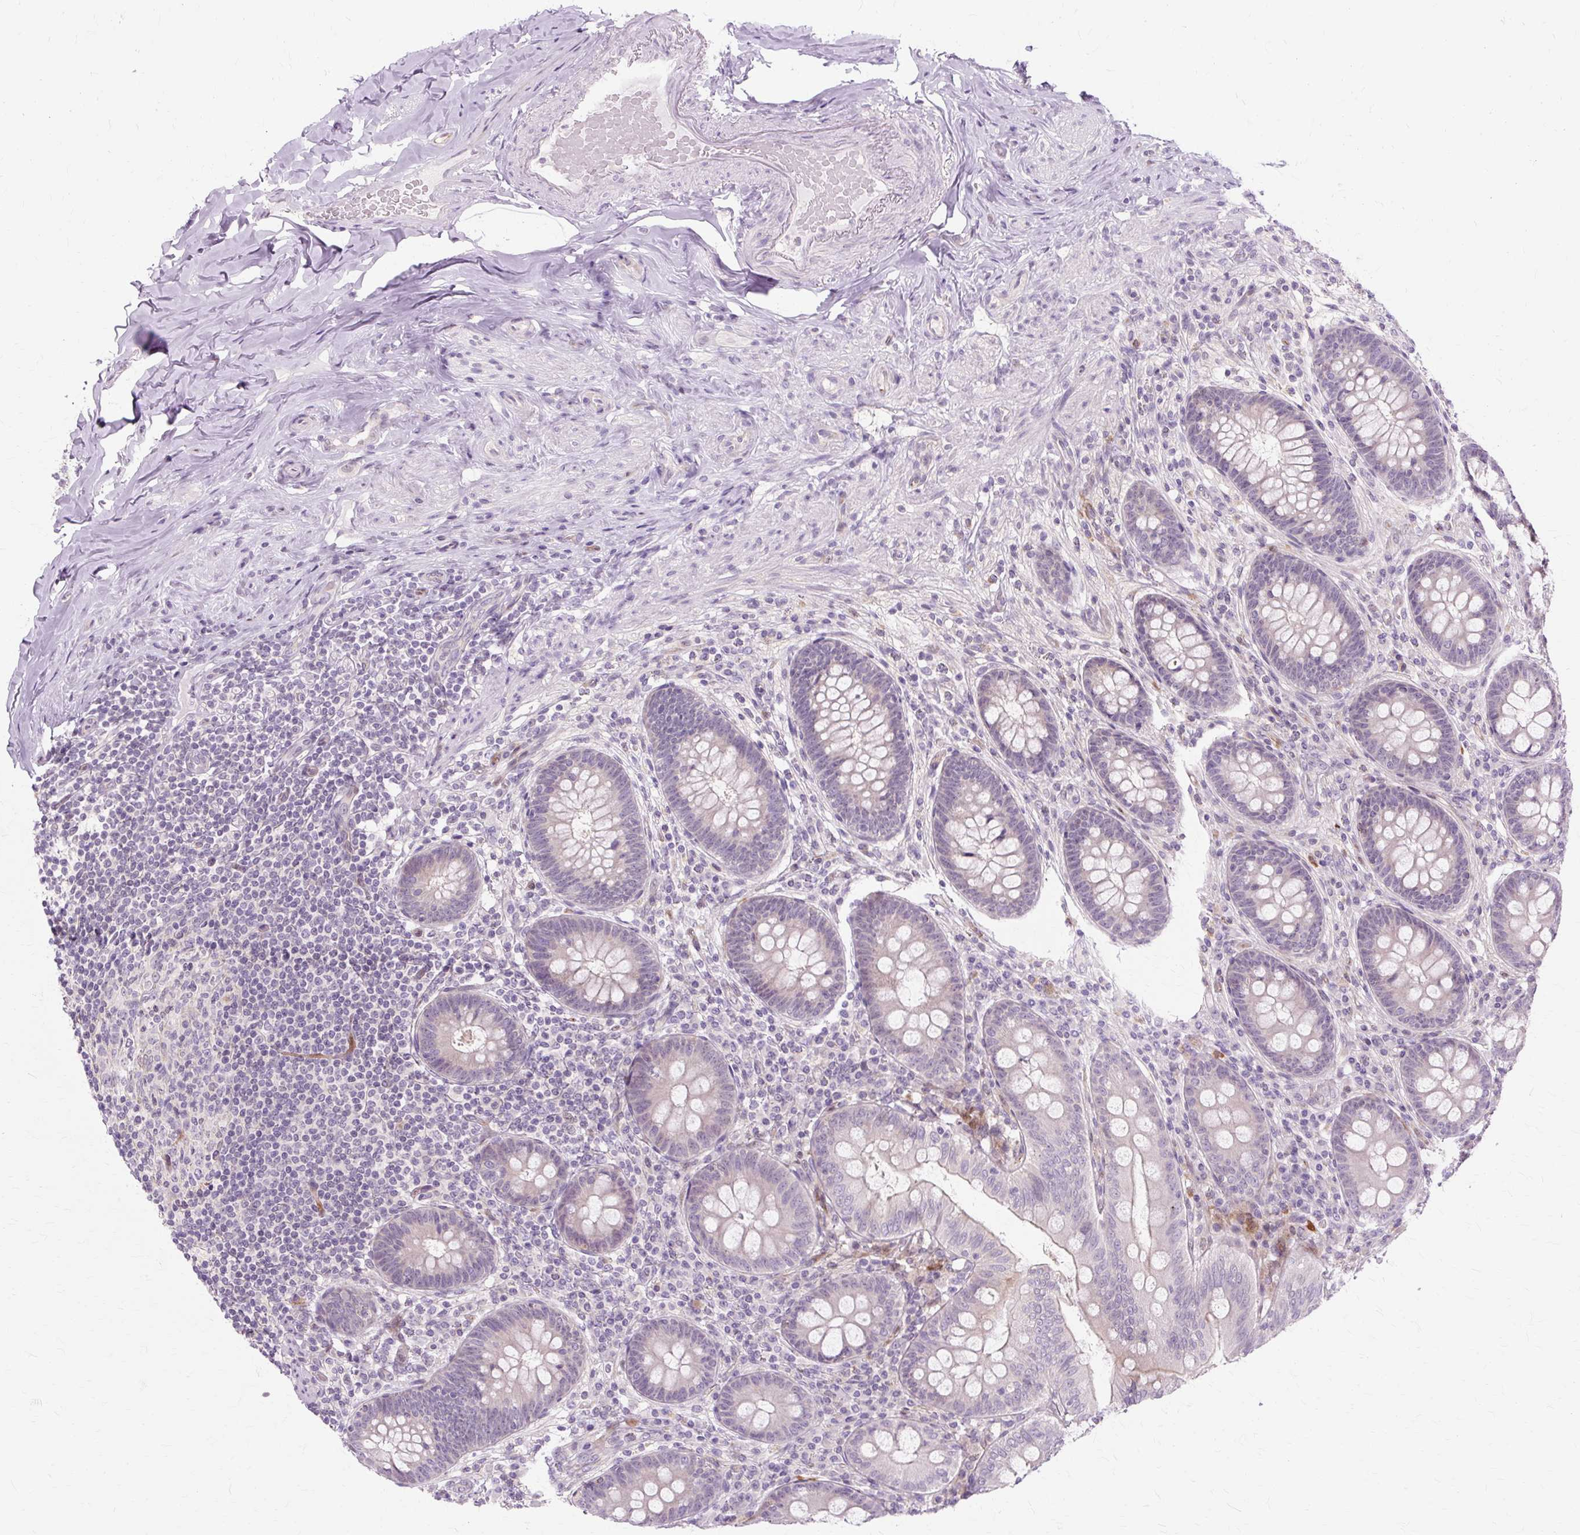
{"staining": {"intensity": "negative", "quantity": "none", "location": "none"}, "tissue": "appendix", "cell_type": "Glandular cells", "image_type": "normal", "snomed": [{"axis": "morphology", "description": "Normal tissue, NOS"}, {"axis": "topography", "description": "Appendix"}], "caption": "Appendix stained for a protein using immunohistochemistry displays no staining glandular cells.", "gene": "ZNF35", "patient": {"sex": "male", "age": 71}}